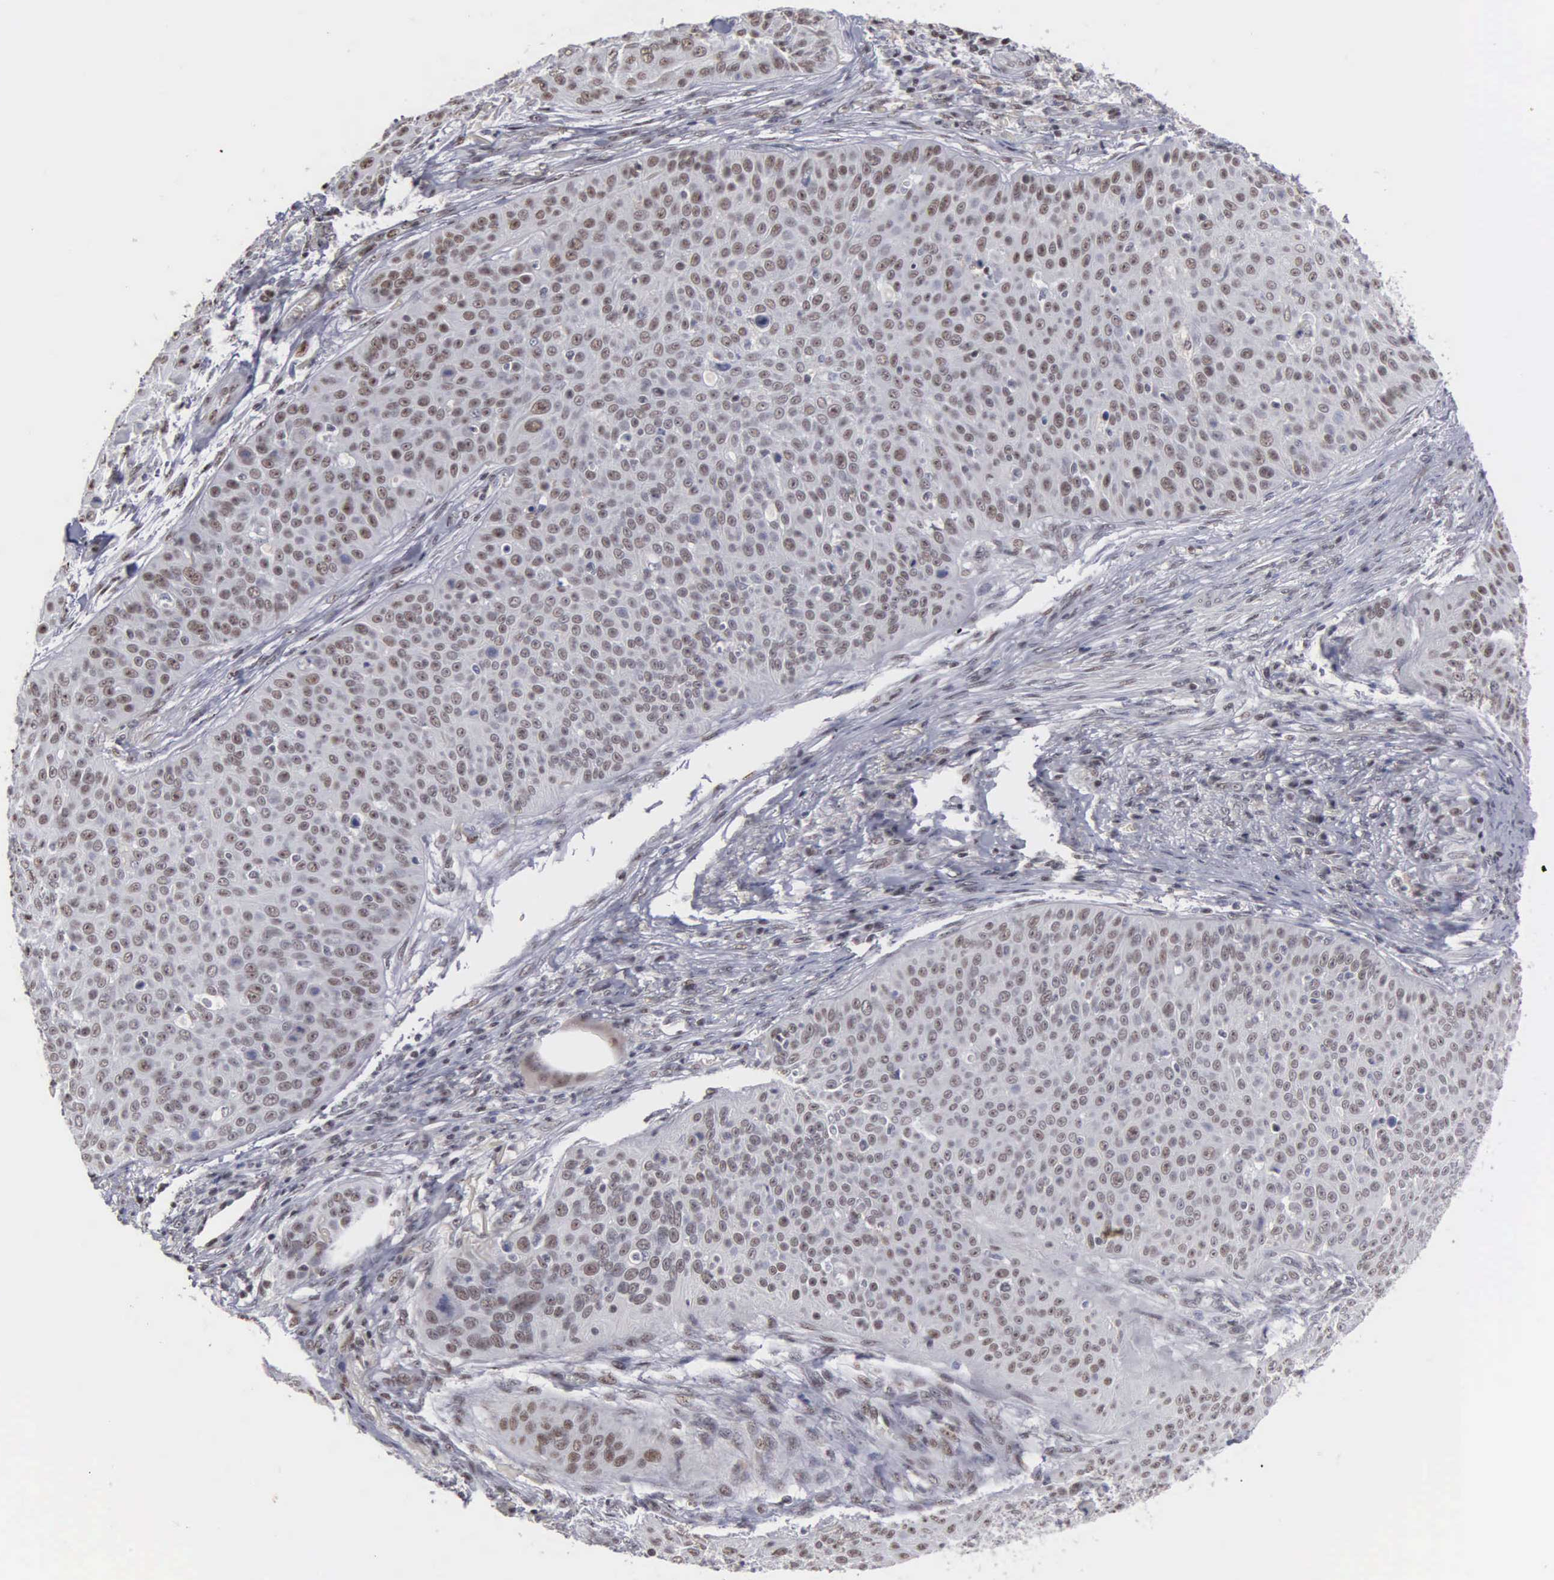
{"staining": {"intensity": "weak", "quantity": "25%-75%", "location": "nuclear"}, "tissue": "skin cancer", "cell_type": "Tumor cells", "image_type": "cancer", "snomed": [{"axis": "morphology", "description": "Squamous cell carcinoma, NOS"}, {"axis": "topography", "description": "Skin"}], "caption": "Skin cancer tissue displays weak nuclear staining in about 25%-75% of tumor cells", "gene": "KIAA0586", "patient": {"sex": "male", "age": 82}}